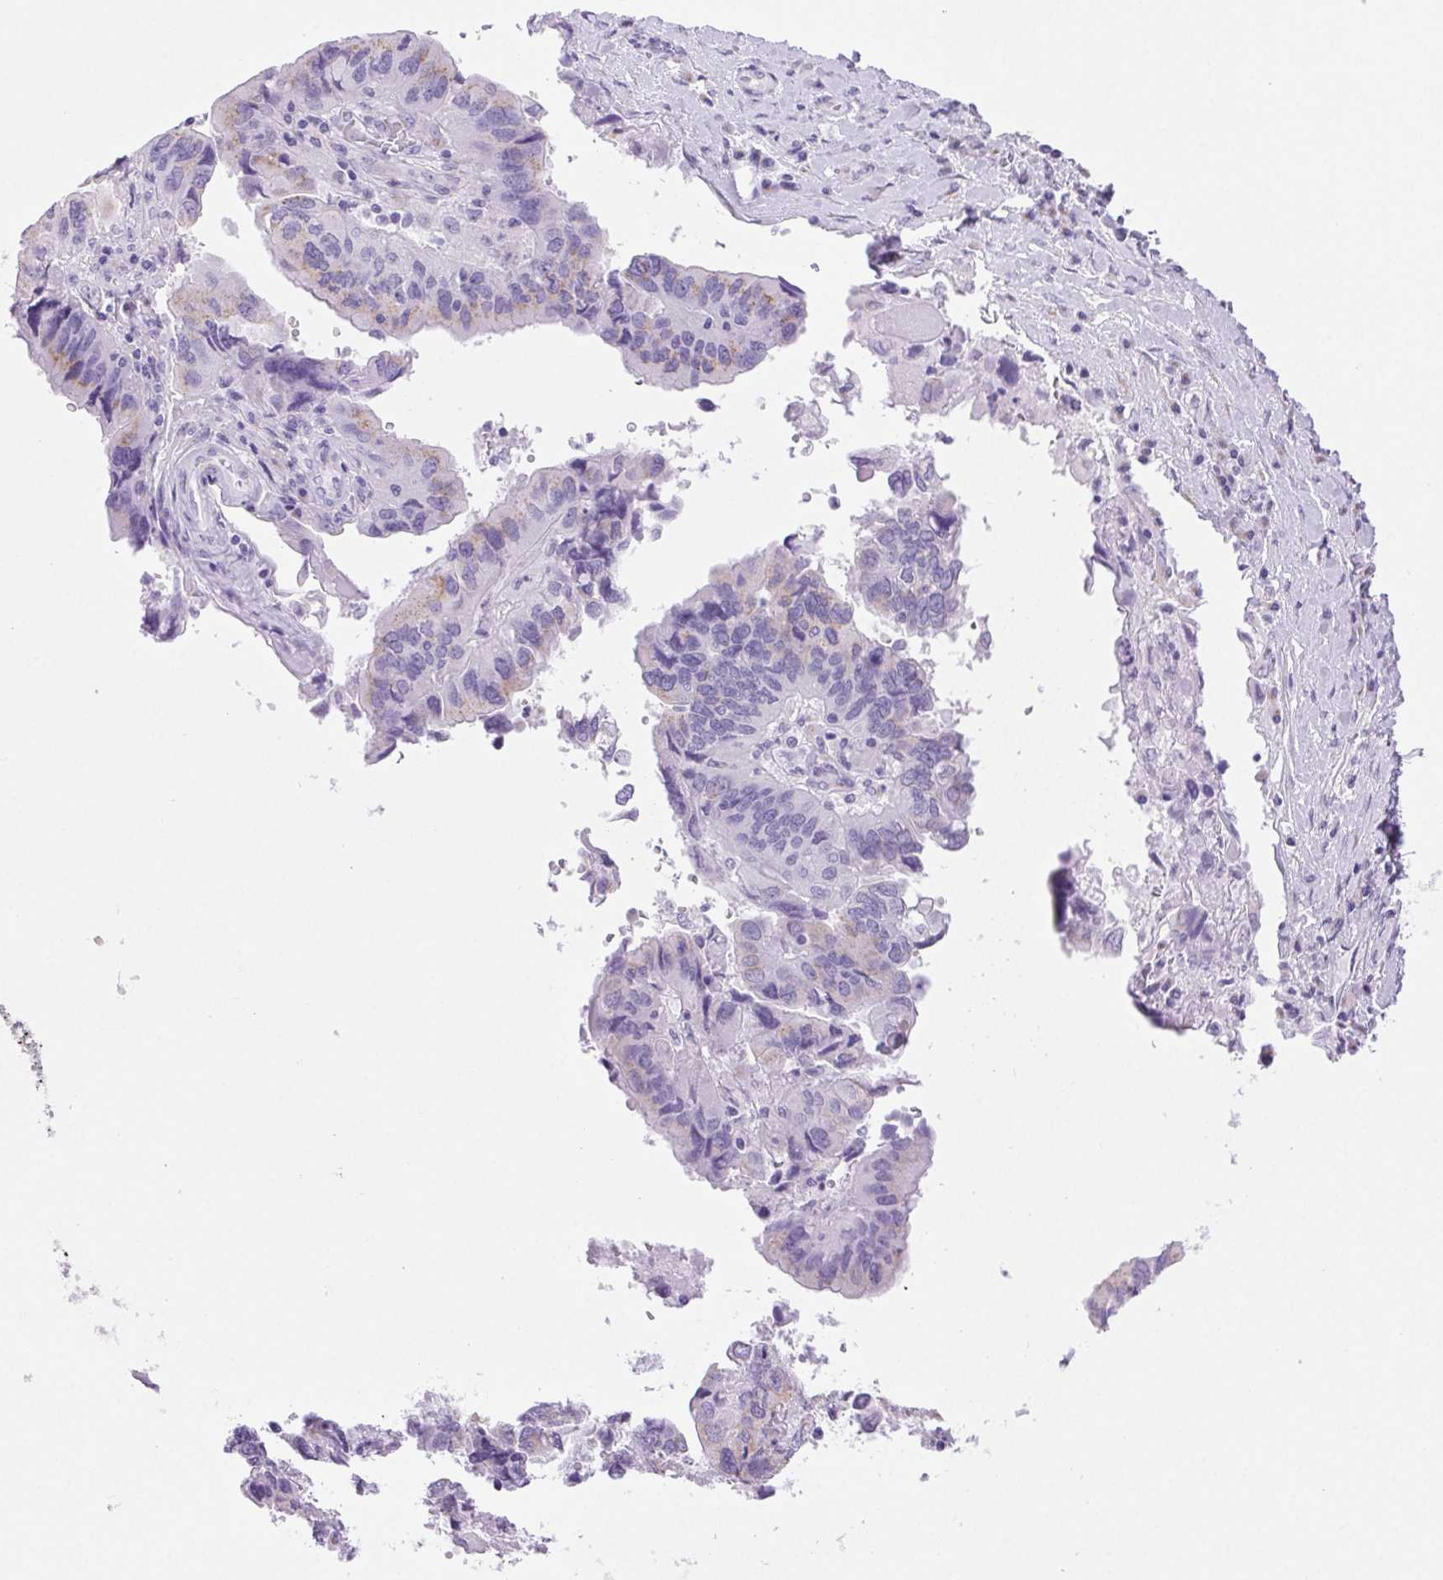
{"staining": {"intensity": "weak", "quantity": "<25%", "location": "cytoplasmic/membranous"}, "tissue": "ovarian cancer", "cell_type": "Tumor cells", "image_type": "cancer", "snomed": [{"axis": "morphology", "description": "Cystadenocarcinoma, serous, NOS"}, {"axis": "topography", "description": "Ovary"}], "caption": "This is an immunohistochemistry (IHC) histopathology image of human ovarian cancer. There is no staining in tumor cells.", "gene": "SERPINB3", "patient": {"sex": "female", "age": 79}}